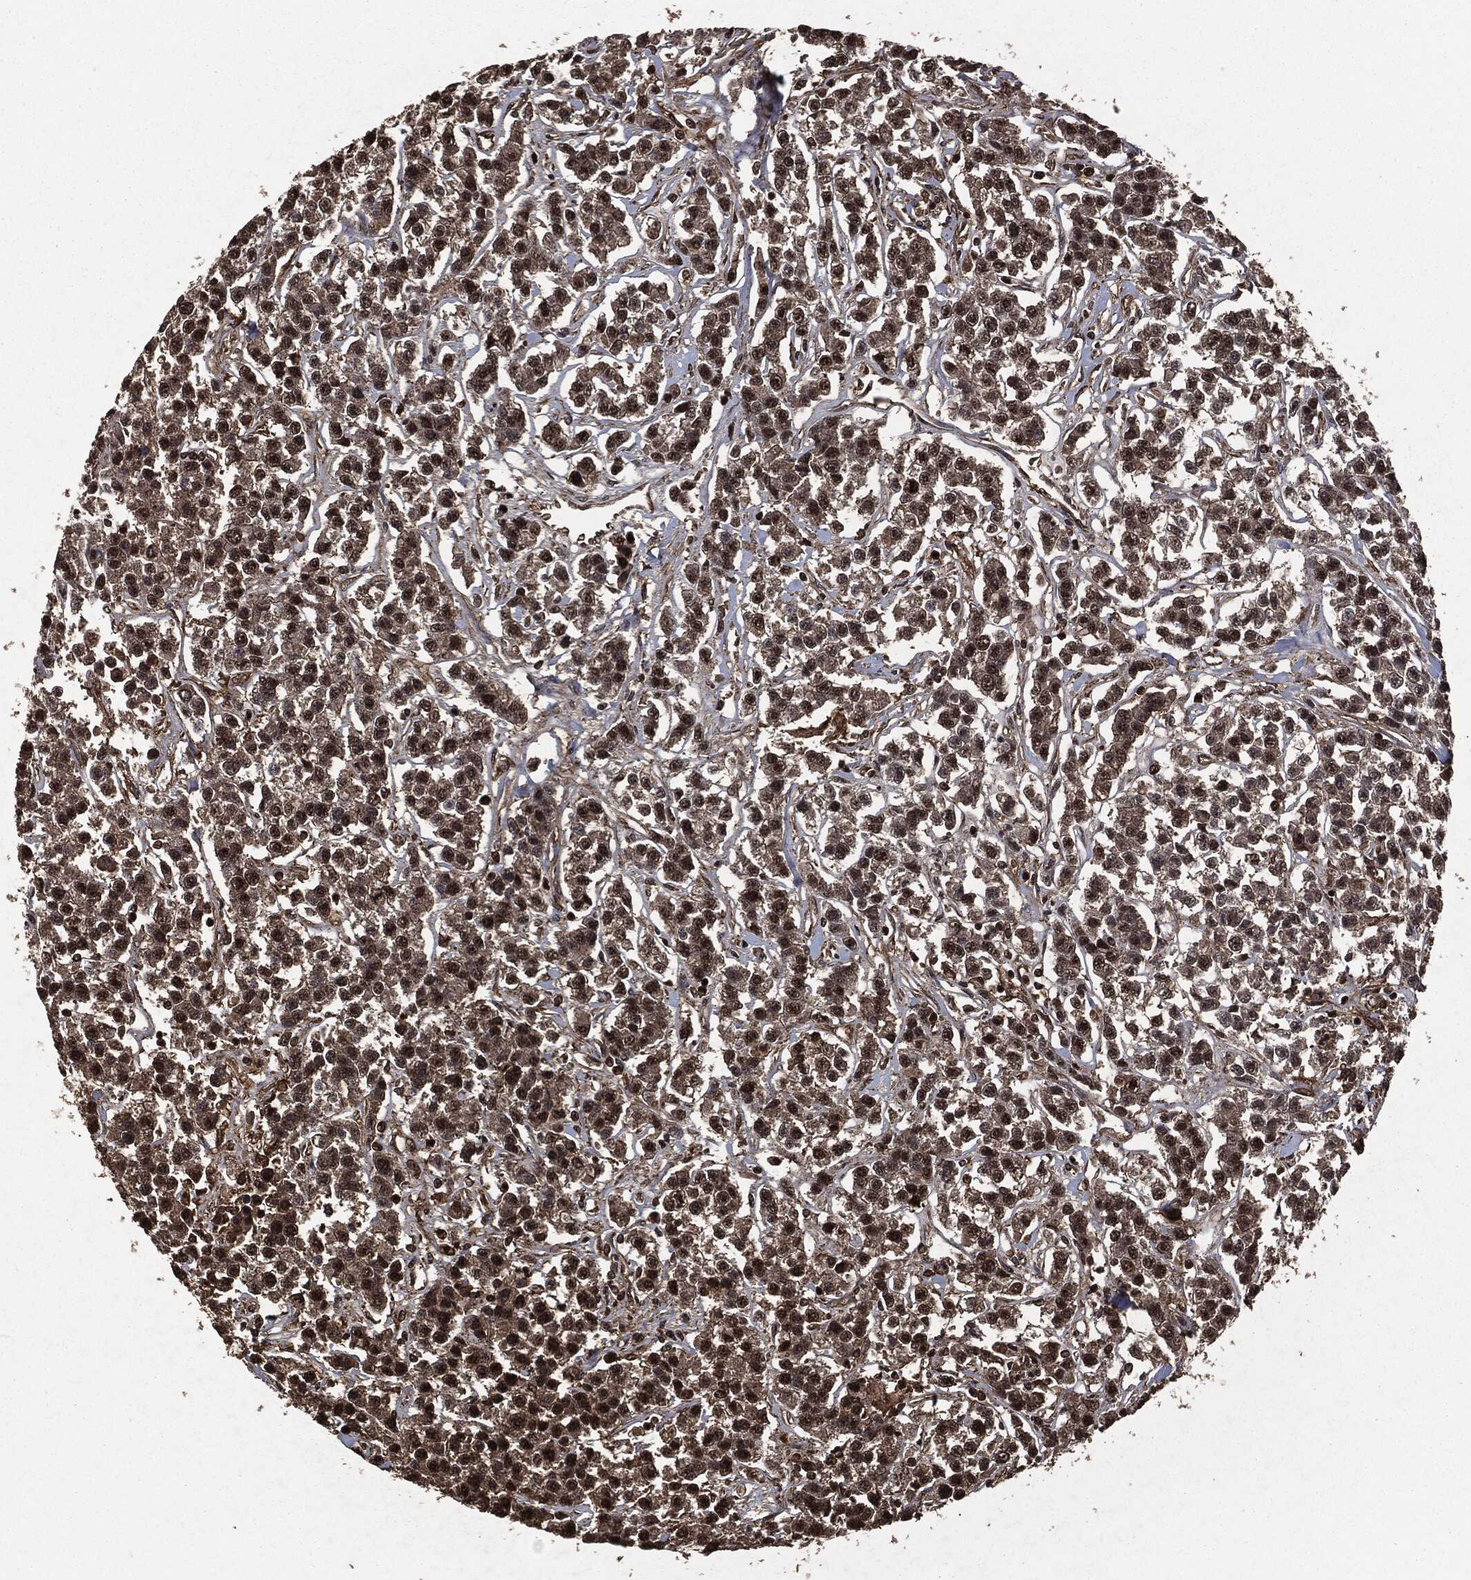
{"staining": {"intensity": "moderate", "quantity": ">75%", "location": "cytoplasmic/membranous,nuclear"}, "tissue": "testis cancer", "cell_type": "Tumor cells", "image_type": "cancer", "snomed": [{"axis": "morphology", "description": "Seminoma, NOS"}, {"axis": "topography", "description": "Testis"}], "caption": "The micrograph displays a brown stain indicating the presence of a protein in the cytoplasmic/membranous and nuclear of tumor cells in testis cancer (seminoma).", "gene": "HRAS", "patient": {"sex": "male", "age": 59}}